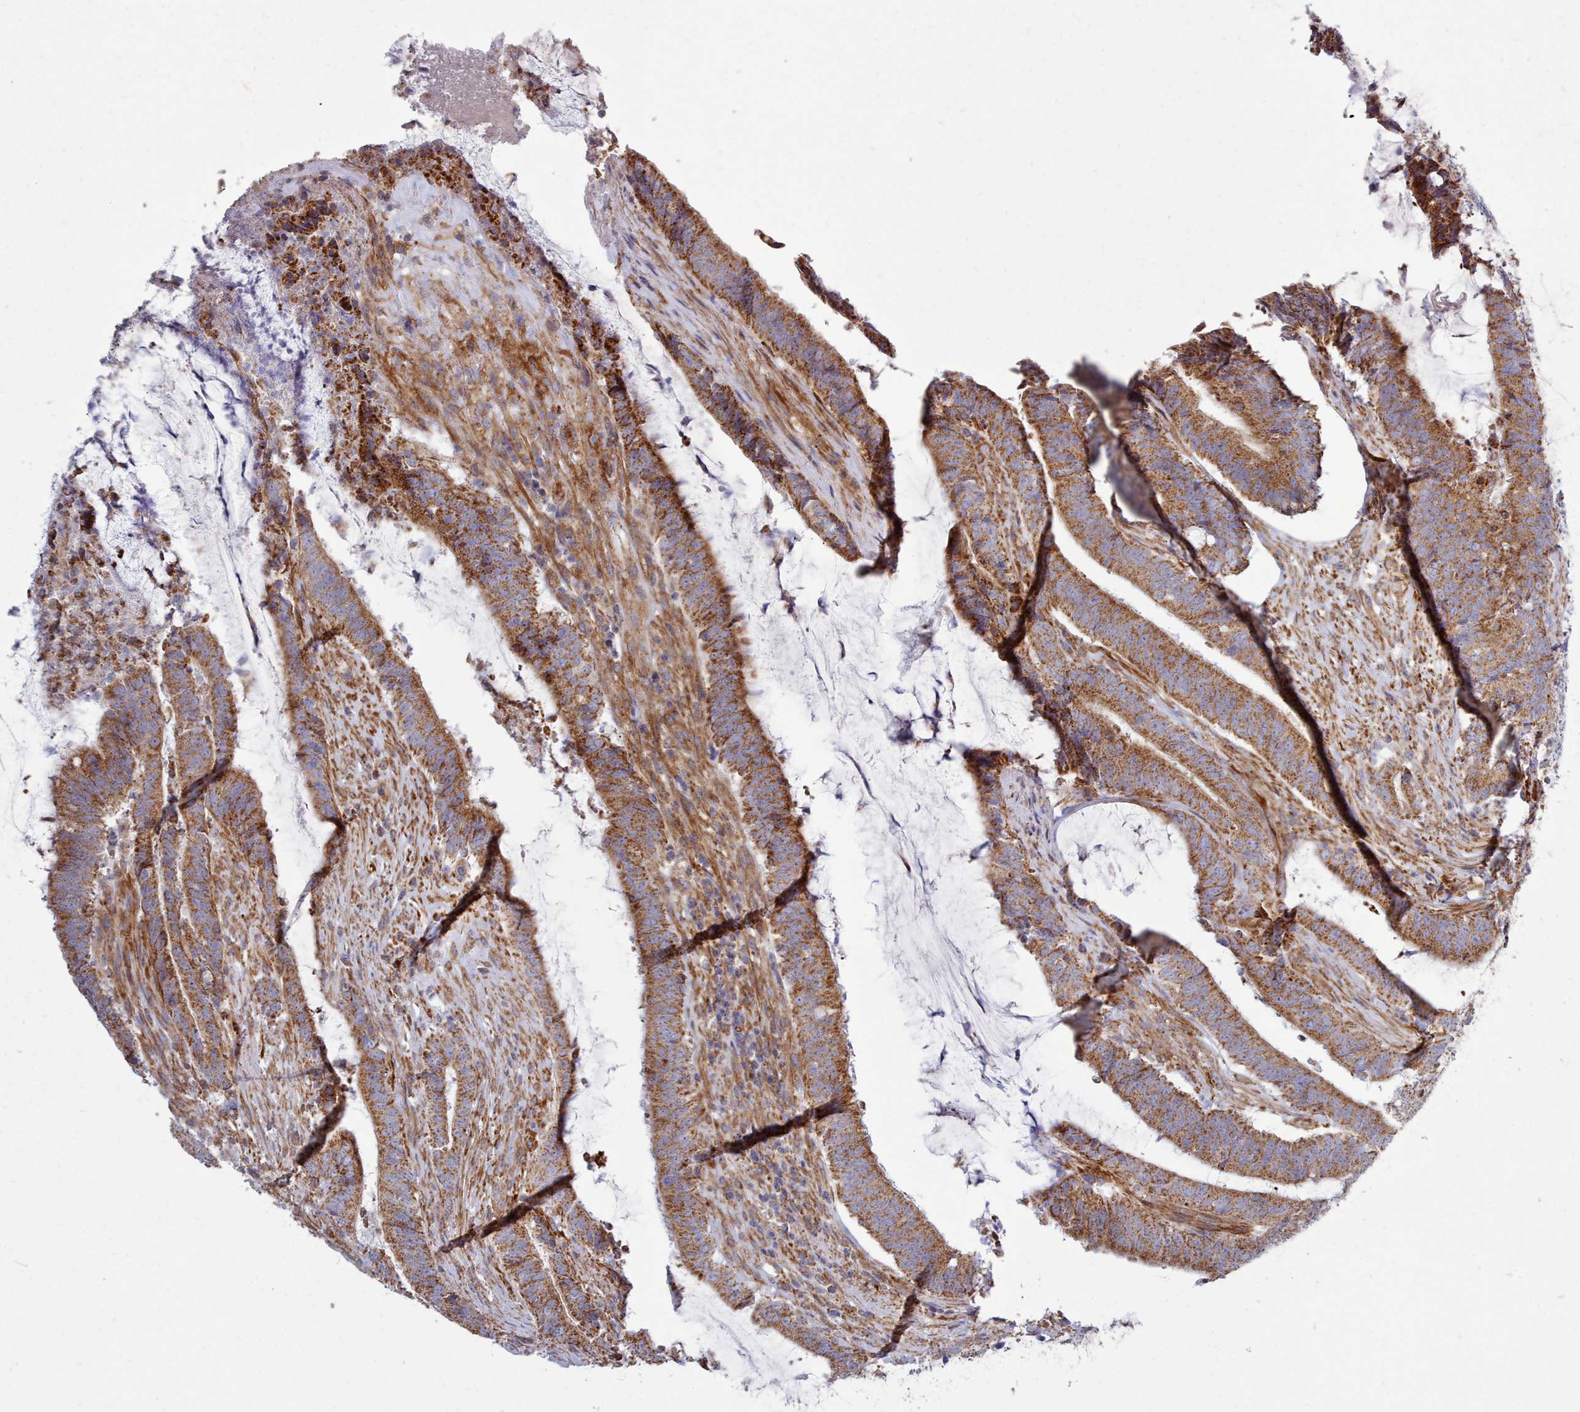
{"staining": {"intensity": "moderate", "quantity": ">75%", "location": "cytoplasmic/membranous"}, "tissue": "colorectal cancer", "cell_type": "Tumor cells", "image_type": "cancer", "snomed": [{"axis": "morphology", "description": "Adenocarcinoma, NOS"}, {"axis": "topography", "description": "Colon"}], "caption": "Immunohistochemistry (DAB) staining of colorectal adenocarcinoma exhibits moderate cytoplasmic/membranous protein staining in about >75% of tumor cells.", "gene": "MRPL21", "patient": {"sex": "female", "age": 43}}